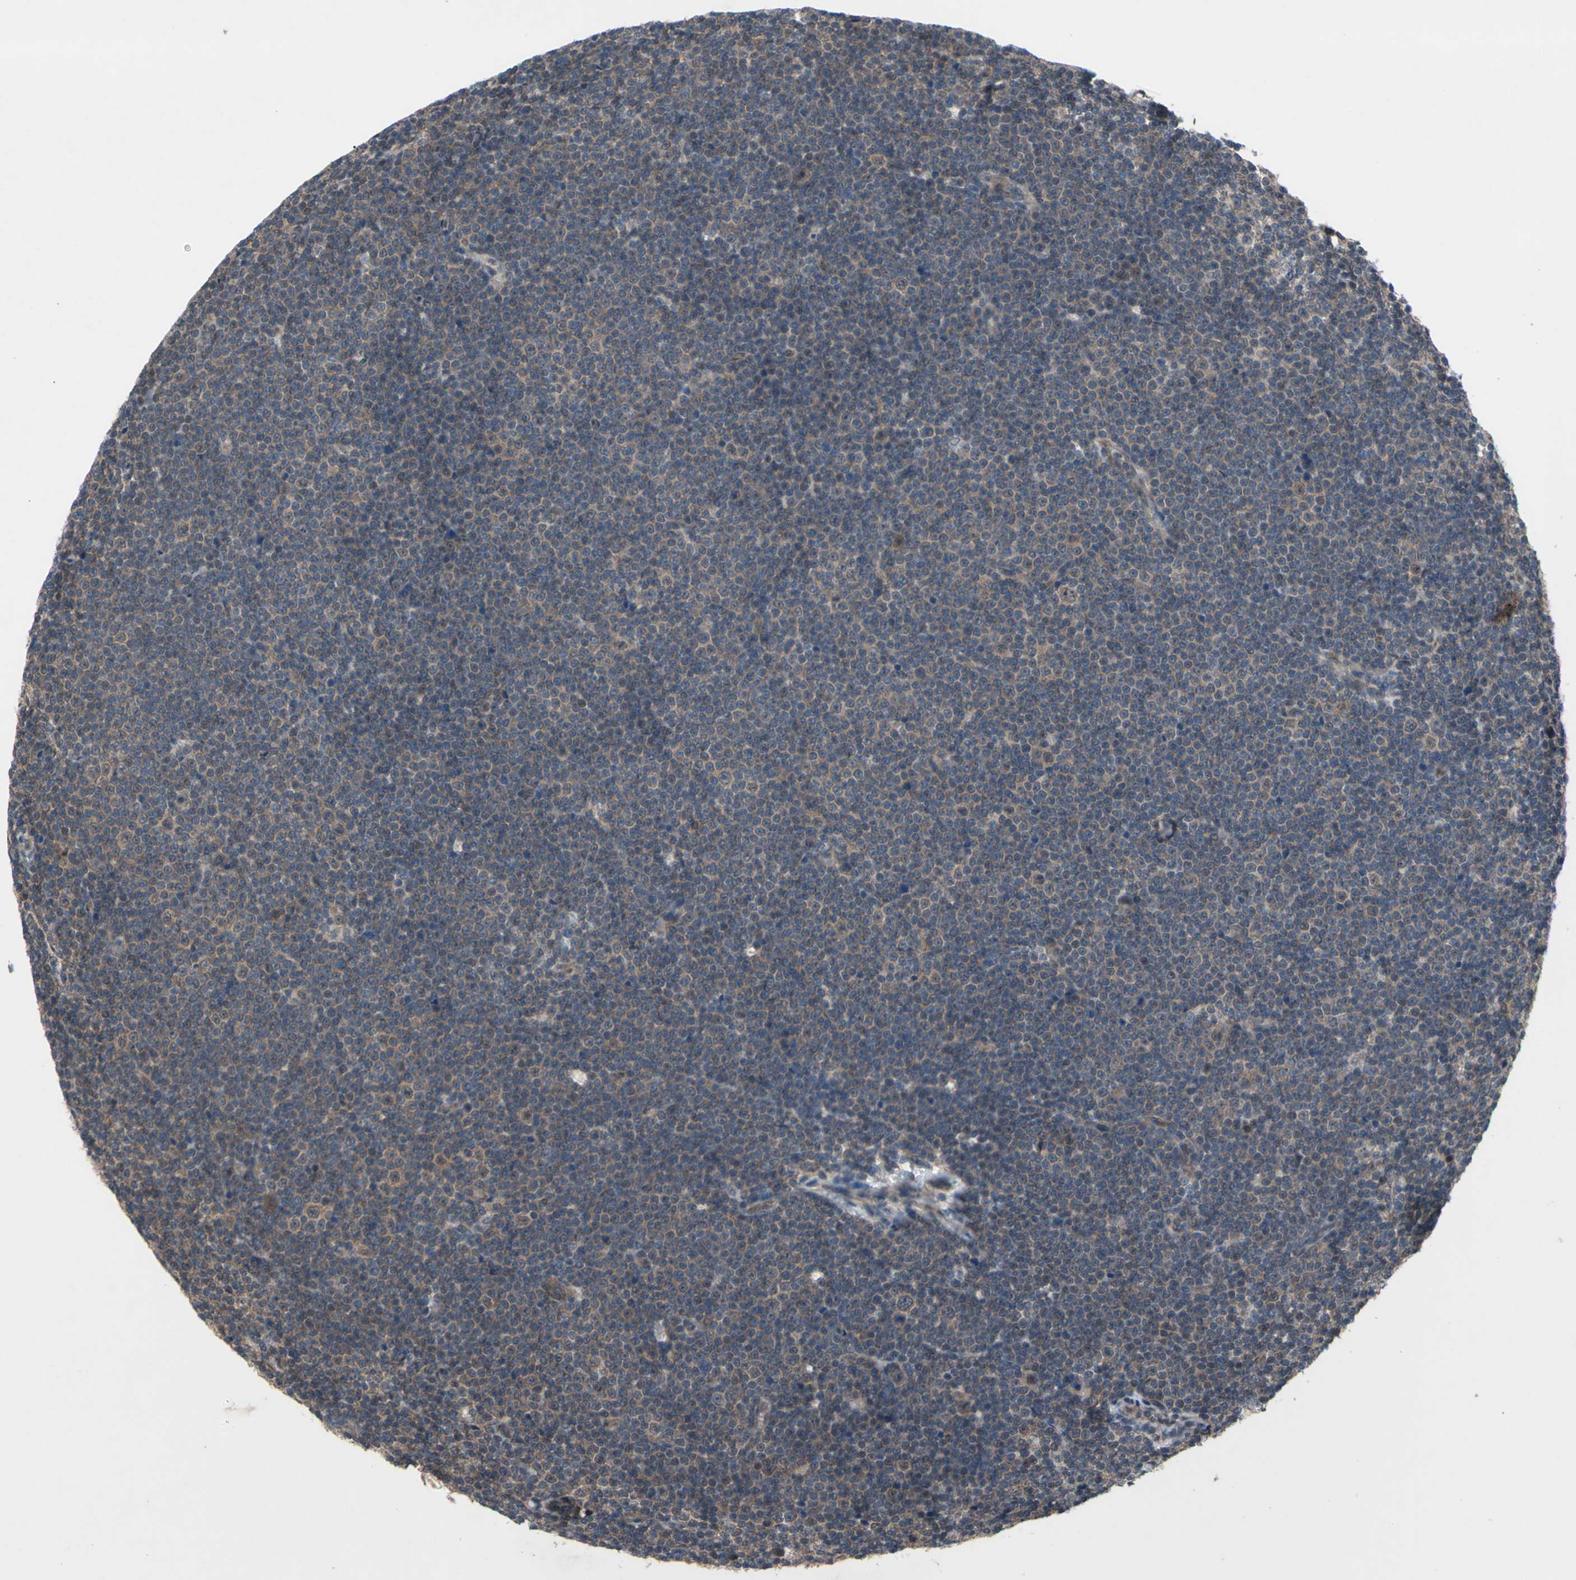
{"staining": {"intensity": "weak", "quantity": "<25%", "location": "cytoplasmic/membranous,nuclear"}, "tissue": "lymphoma", "cell_type": "Tumor cells", "image_type": "cancer", "snomed": [{"axis": "morphology", "description": "Malignant lymphoma, non-Hodgkin's type, Low grade"}, {"axis": "topography", "description": "Lymph node"}], "caption": "This is an IHC histopathology image of low-grade malignant lymphoma, non-Hodgkin's type. There is no staining in tumor cells.", "gene": "TRDMT1", "patient": {"sex": "female", "age": 67}}